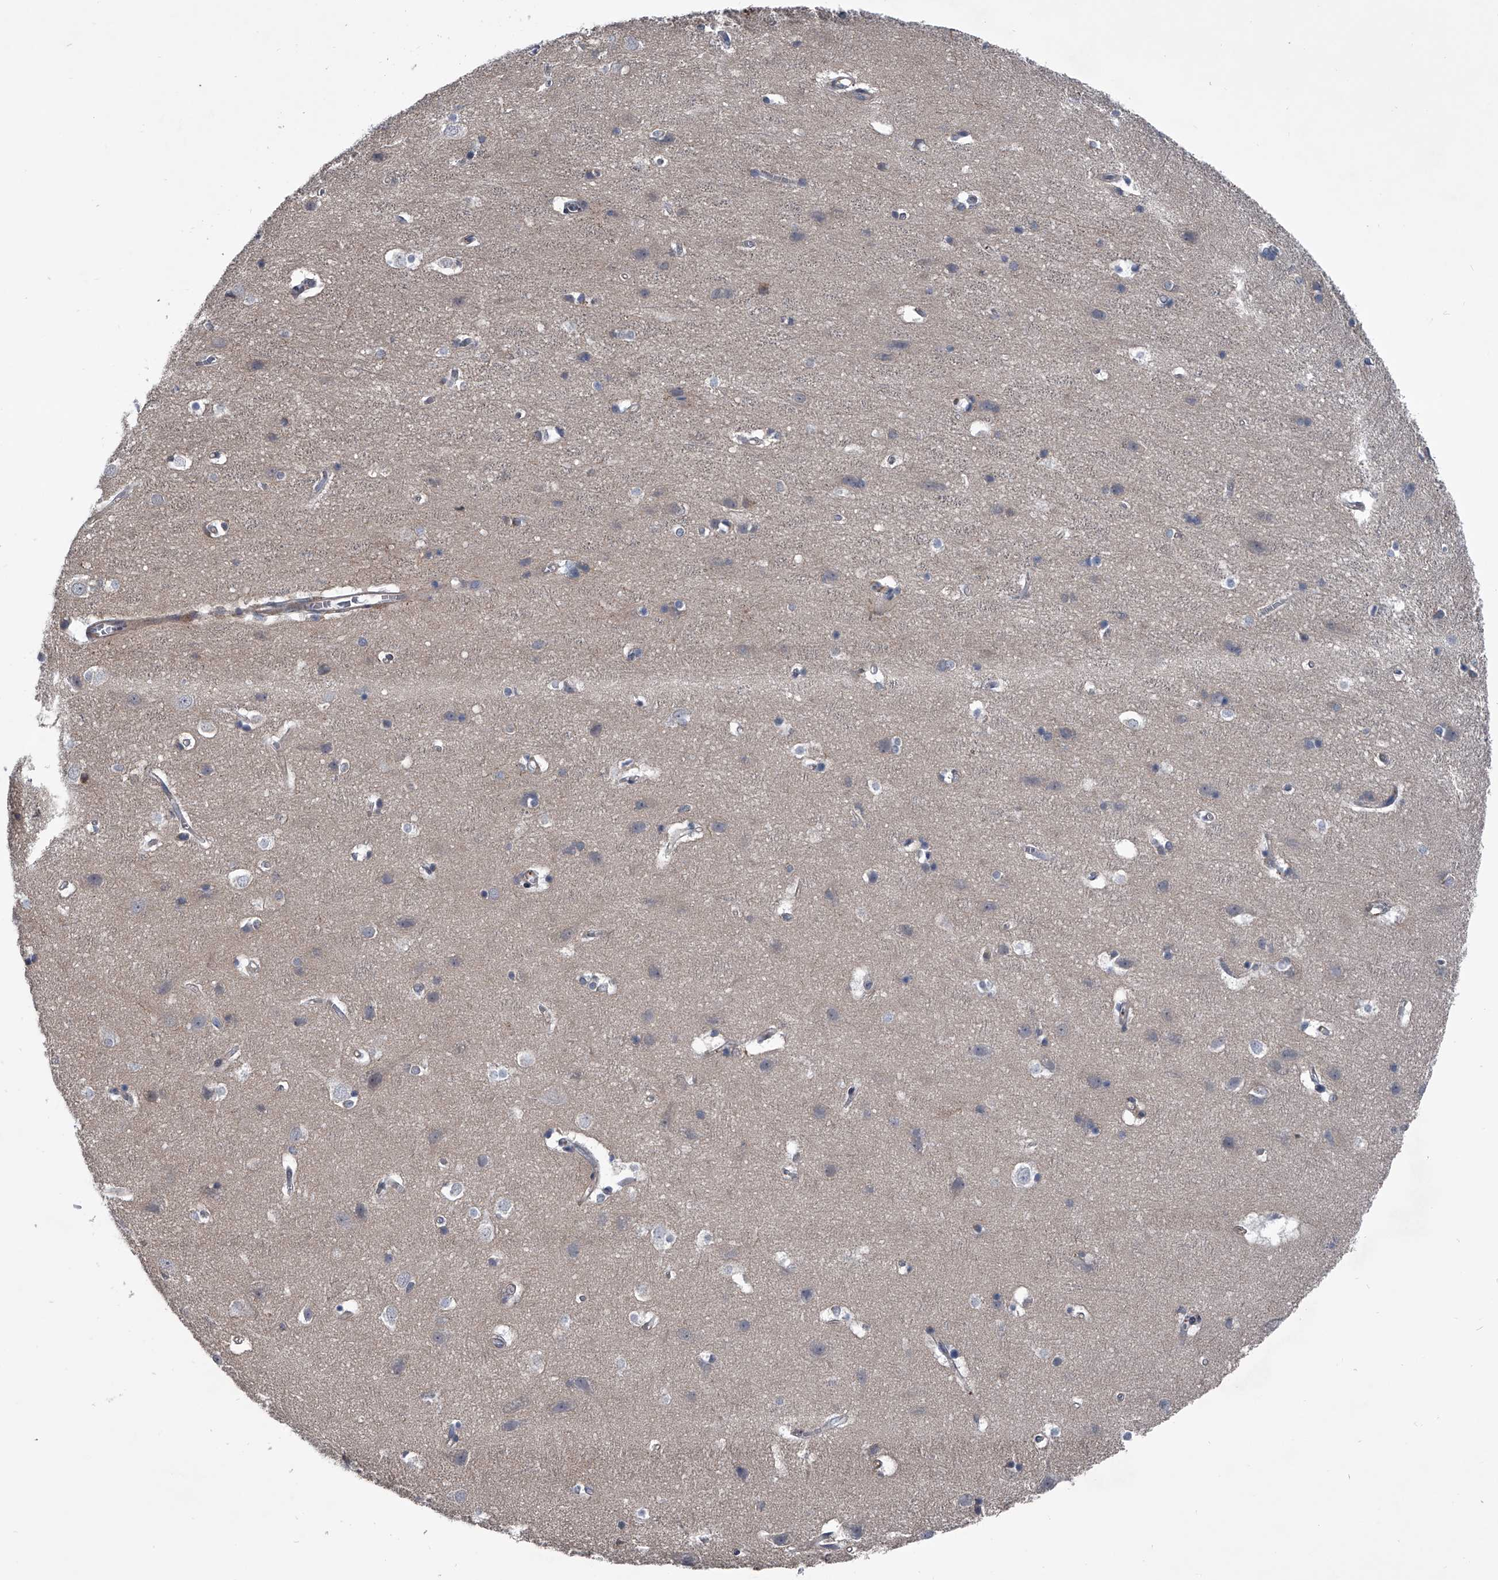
{"staining": {"intensity": "moderate", "quantity": "25%-75%", "location": "cytoplasmic/membranous"}, "tissue": "cerebral cortex", "cell_type": "Endothelial cells", "image_type": "normal", "snomed": [{"axis": "morphology", "description": "Normal tissue, NOS"}, {"axis": "topography", "description": "Cerebral cortex"}], "caption": "Cerebral cortex stained with DAB (3,3'-diaminobenzidine) immunohistochemistry reveals medium levels of moderate cytoplasmic/membranous staining in about 25%-75% of endothelial cells.", "gene": "KIF13A", "patient": {"sex": "male", "age": 54}}